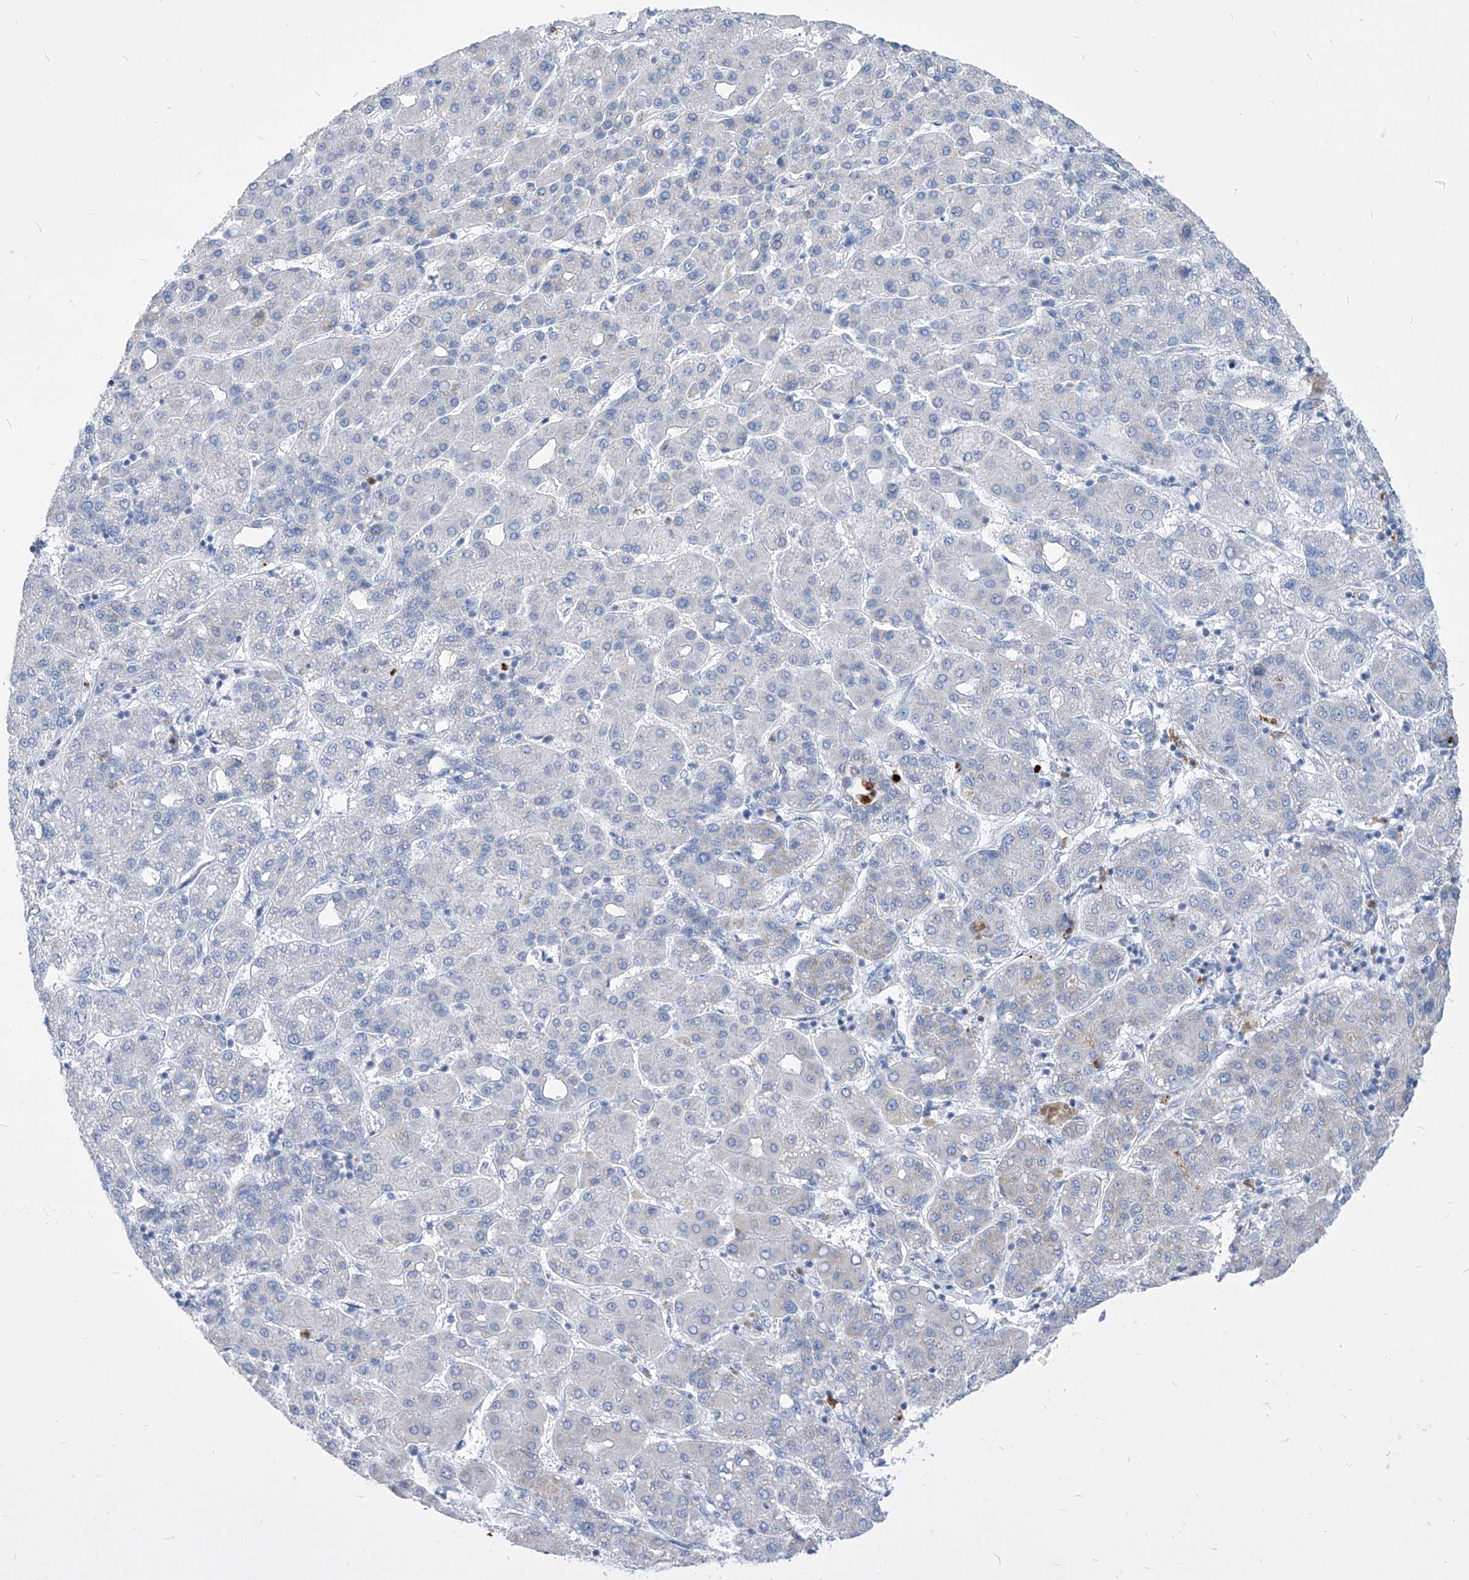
{"staining": {"intensity": "negative", "quantity": "none", "location": "none"}, "tissue": "liver cancer", "cell_type": "Tumor cells", "image_type": "cancer", "snomed": [{"axis": "morphology", "description": "Carcinoma, Hepatocellular, NOS"}, {"axis": "topography", "description": "Liver"}], "caption": "Immunohistochemistry histopathology image of neoplastic tissue: human hepatocellular carcinoma (liver) stained with DAB demonstrates no significant protein staining in tumor cells.", "gene": "COQ3", "patient": {"sex": "male", "age": 65}}